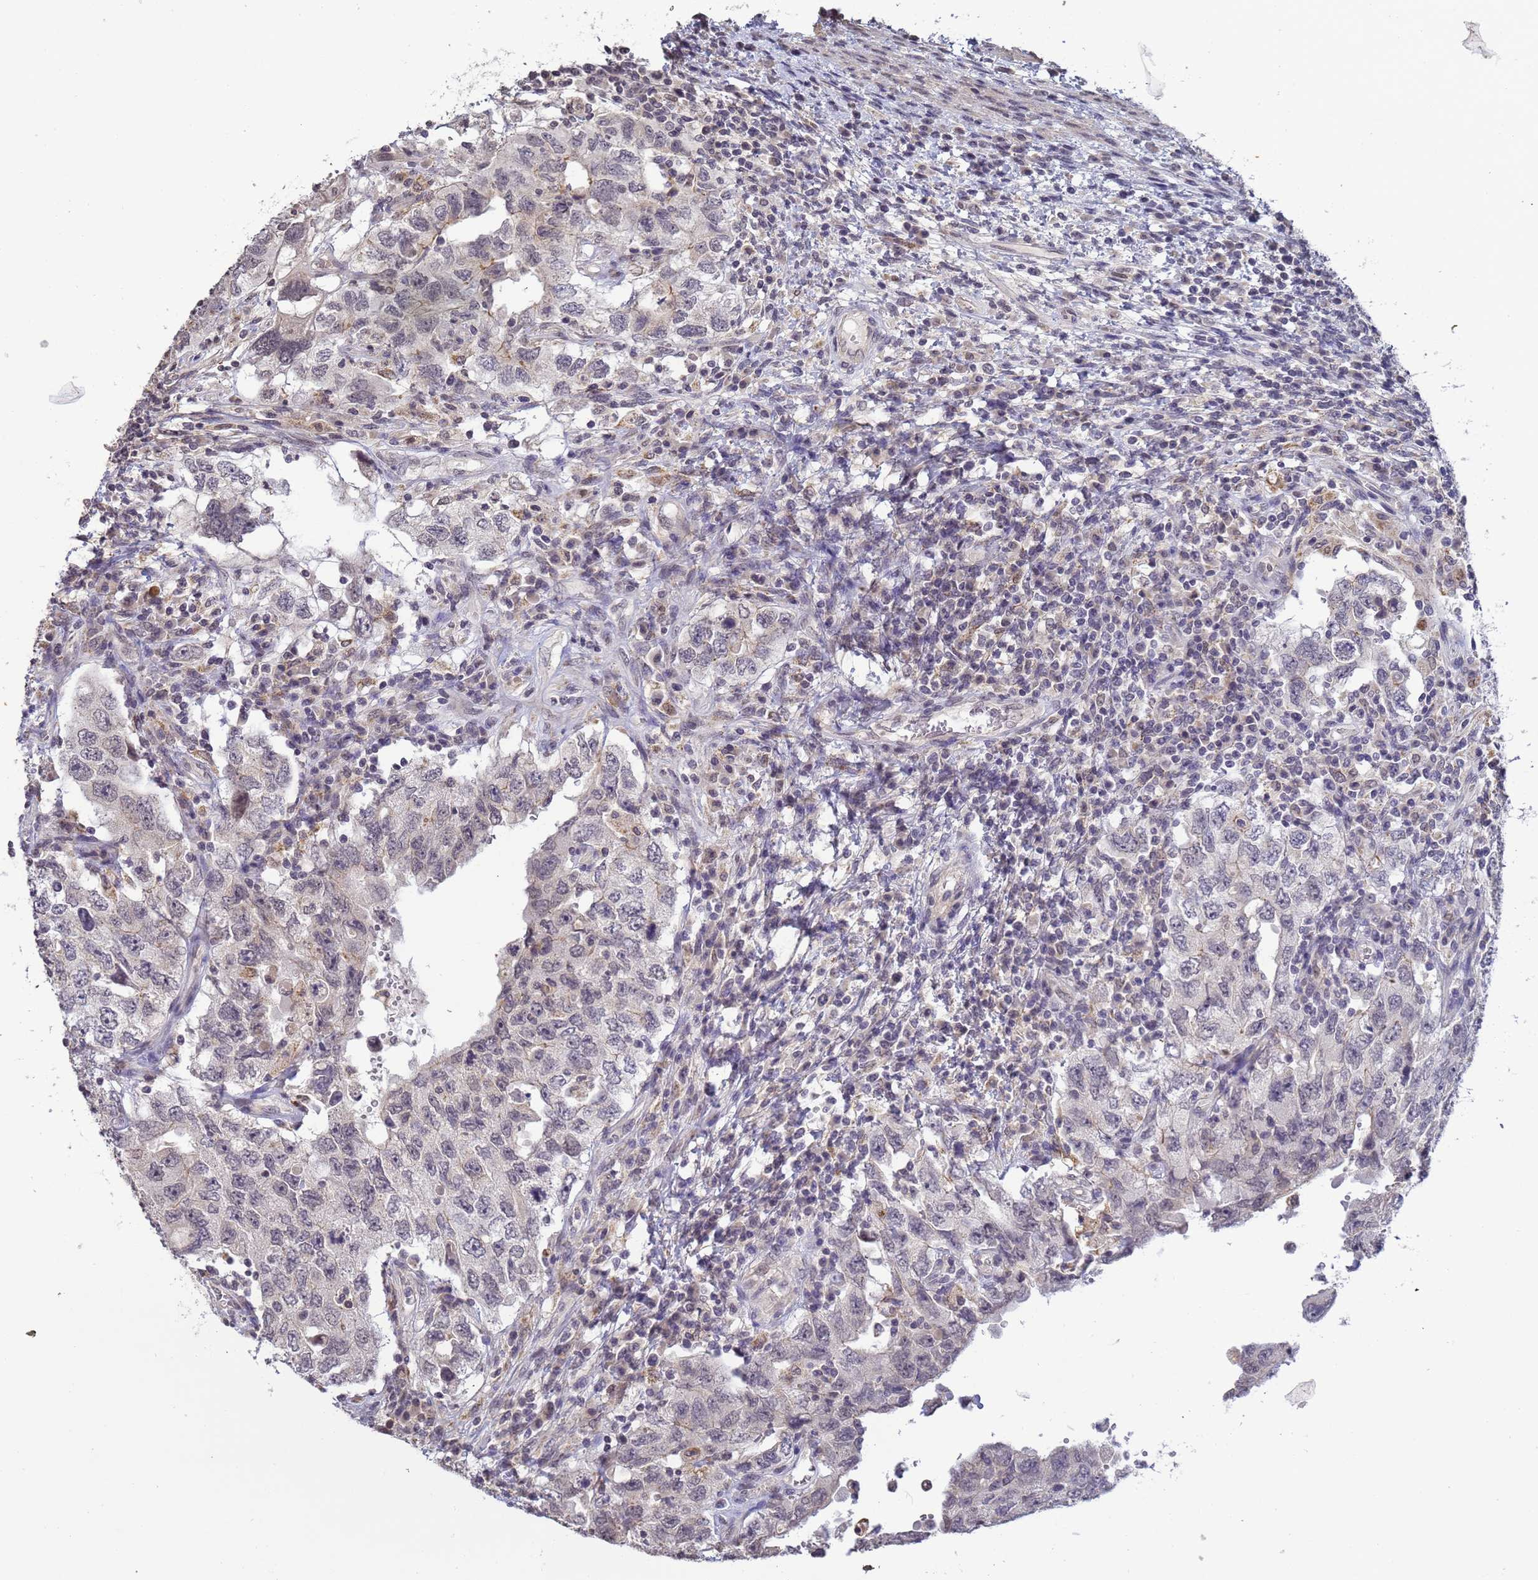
{"staining": {"intensity": "negative", "quantity": "none", "location": "none"}, "tissue": "testis cancer", "cell_type": "Tumor cells", "image_type": "cancer", "snomed": [{"axis": "morphology", "description": "Carcinoma, Embryonal, NOS"}, {"axis": "topography", "description": "Testis"}], "caption": "IHC histopathology image of human embryonal carcinoma (testis) stained for a protein (brown), which reveals no expression in tumor cells.", "gene": "MYL7", "patient": {"sex": "male", "age": 26}}